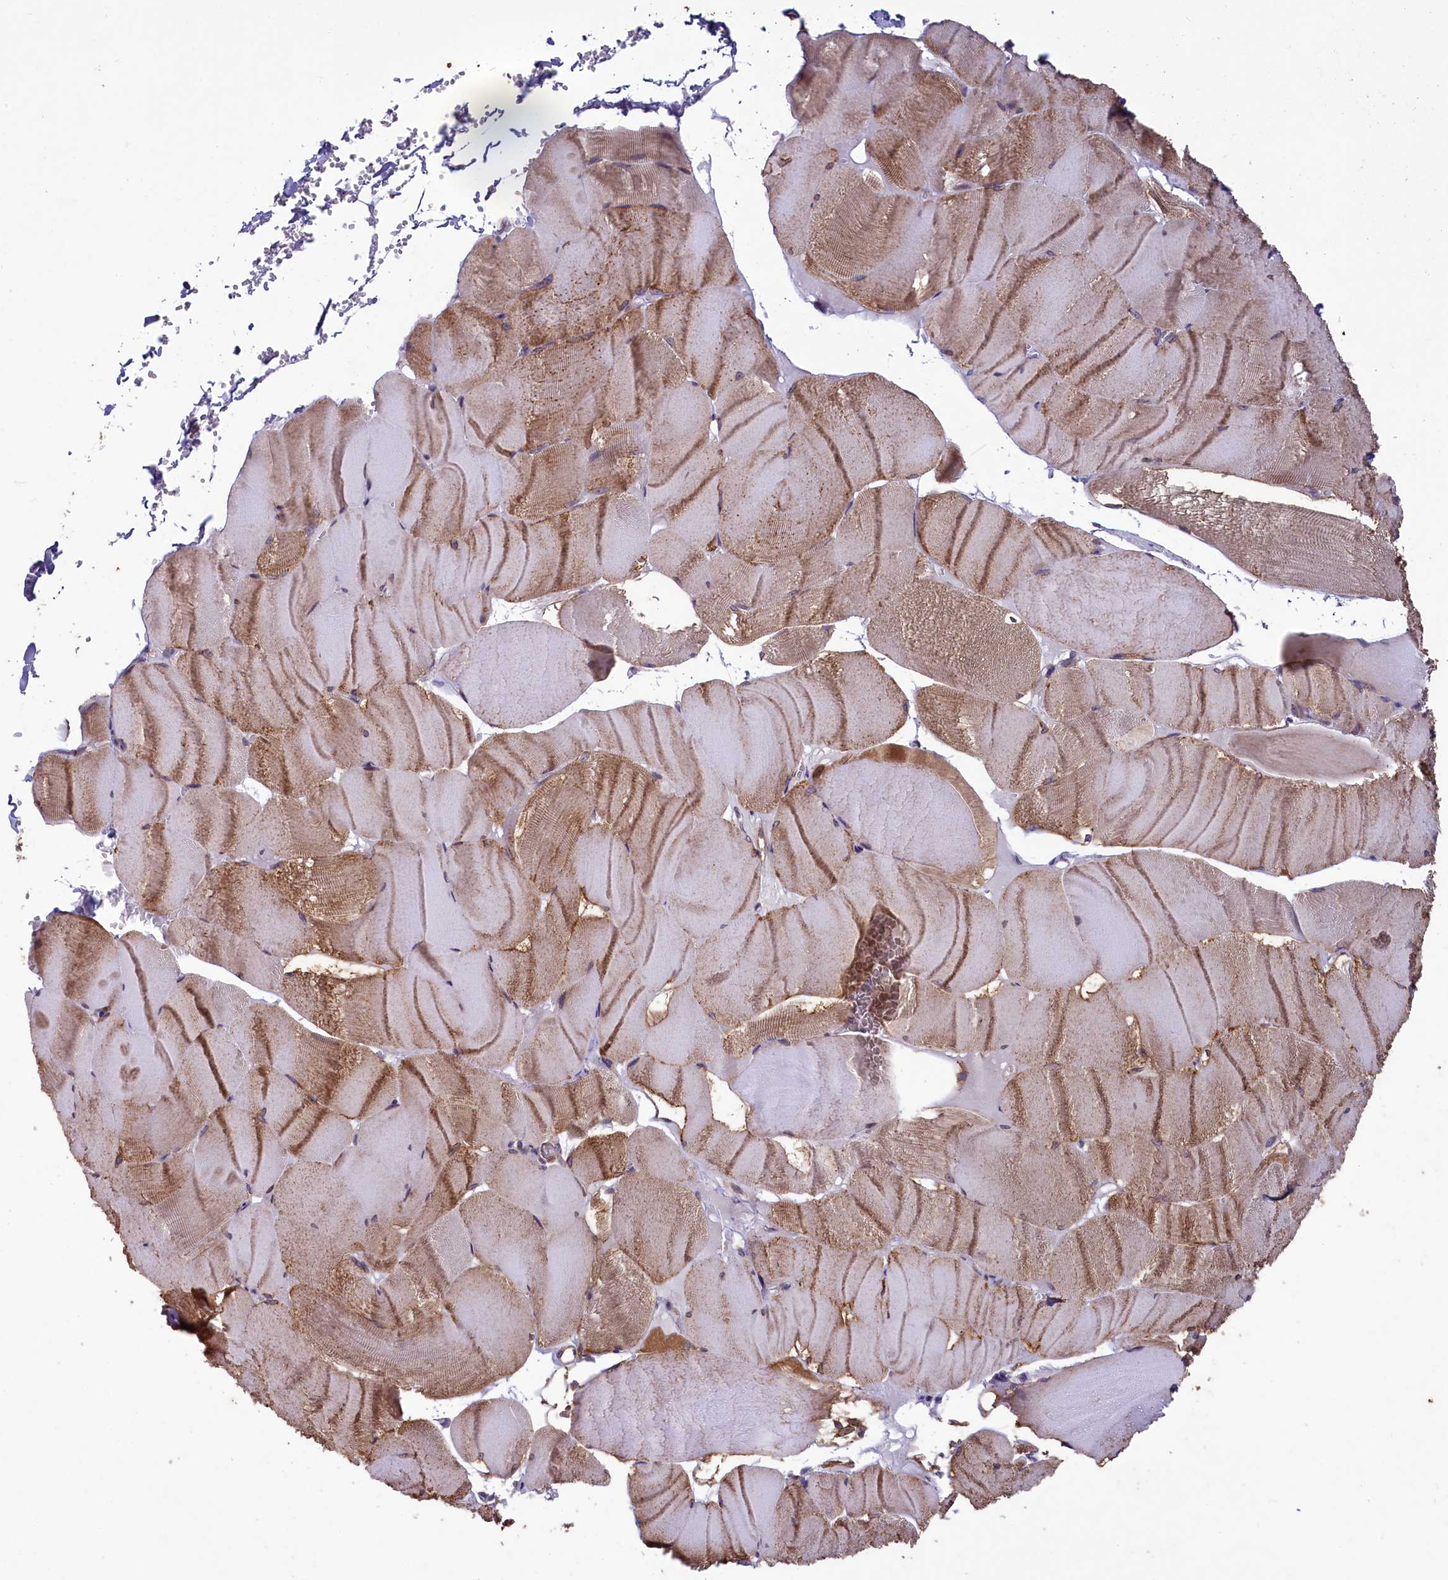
{"staining": {"intensity": "moderate", "quantity": "25%-75%", "location": "cytoplasmic/membranous"}, "tissue": "skeletal muscle", "cell_type": "Myocytes", "image_type": "normal", "snomed": [{"axis": "morphology", "description": "Normal tissue, NOS"}, {"axis": "morphology", "description": "Basal cell carcinoma"}, {"axis": "topography", "description": "Skeletal muscle"}], "caption": "Skeletal muscle stained with immunohistochemistry (IHC) reveals moderate cytoplasmic/membranous positivity in approximately 25%-75% of myocytes.", "gene": "ACAD8", "patient": {"sex": "female", "age": 64}}